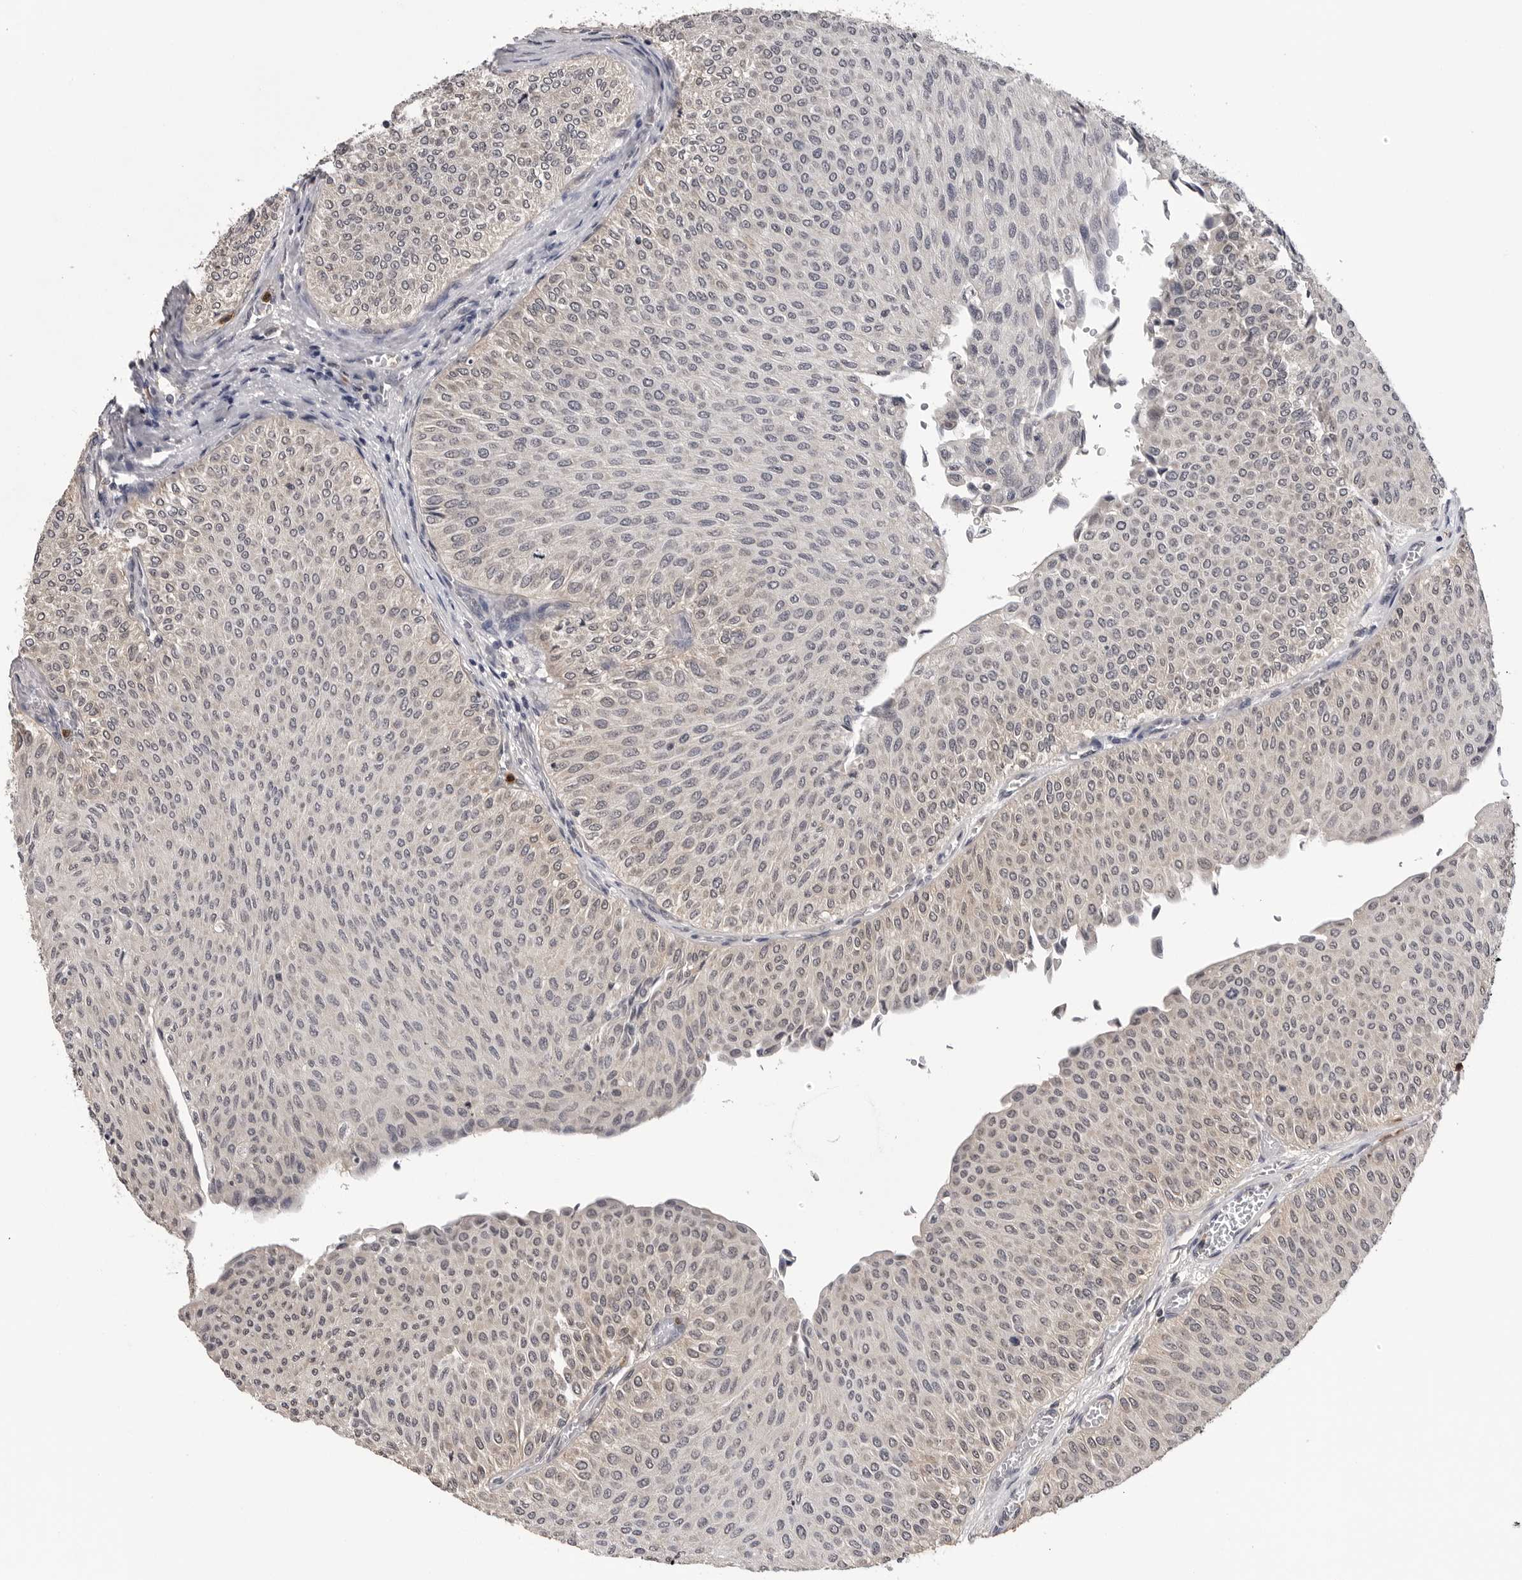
{"staining": {"intensity": "weak", "quantity": "<25%", "location": "cytoplasmic/membranous,nuclear"}, "tissue": "urothelial cancer", "cell_type": "Tumor cells", "image_type": "cancer", "snomed": [{"axis": "morphology", "description": "Urothelial carcinoma, Low grade"}, {"axis": "topography", "description": "Urinary bladder"}], "caption": "Immunohistochemical staining of human urothelial cancer displays no significant positivity in tumor cells. Nuclei are stained in blue.", "gene": "TRMT13", "patient": {"sex": "male", "age": 78}}